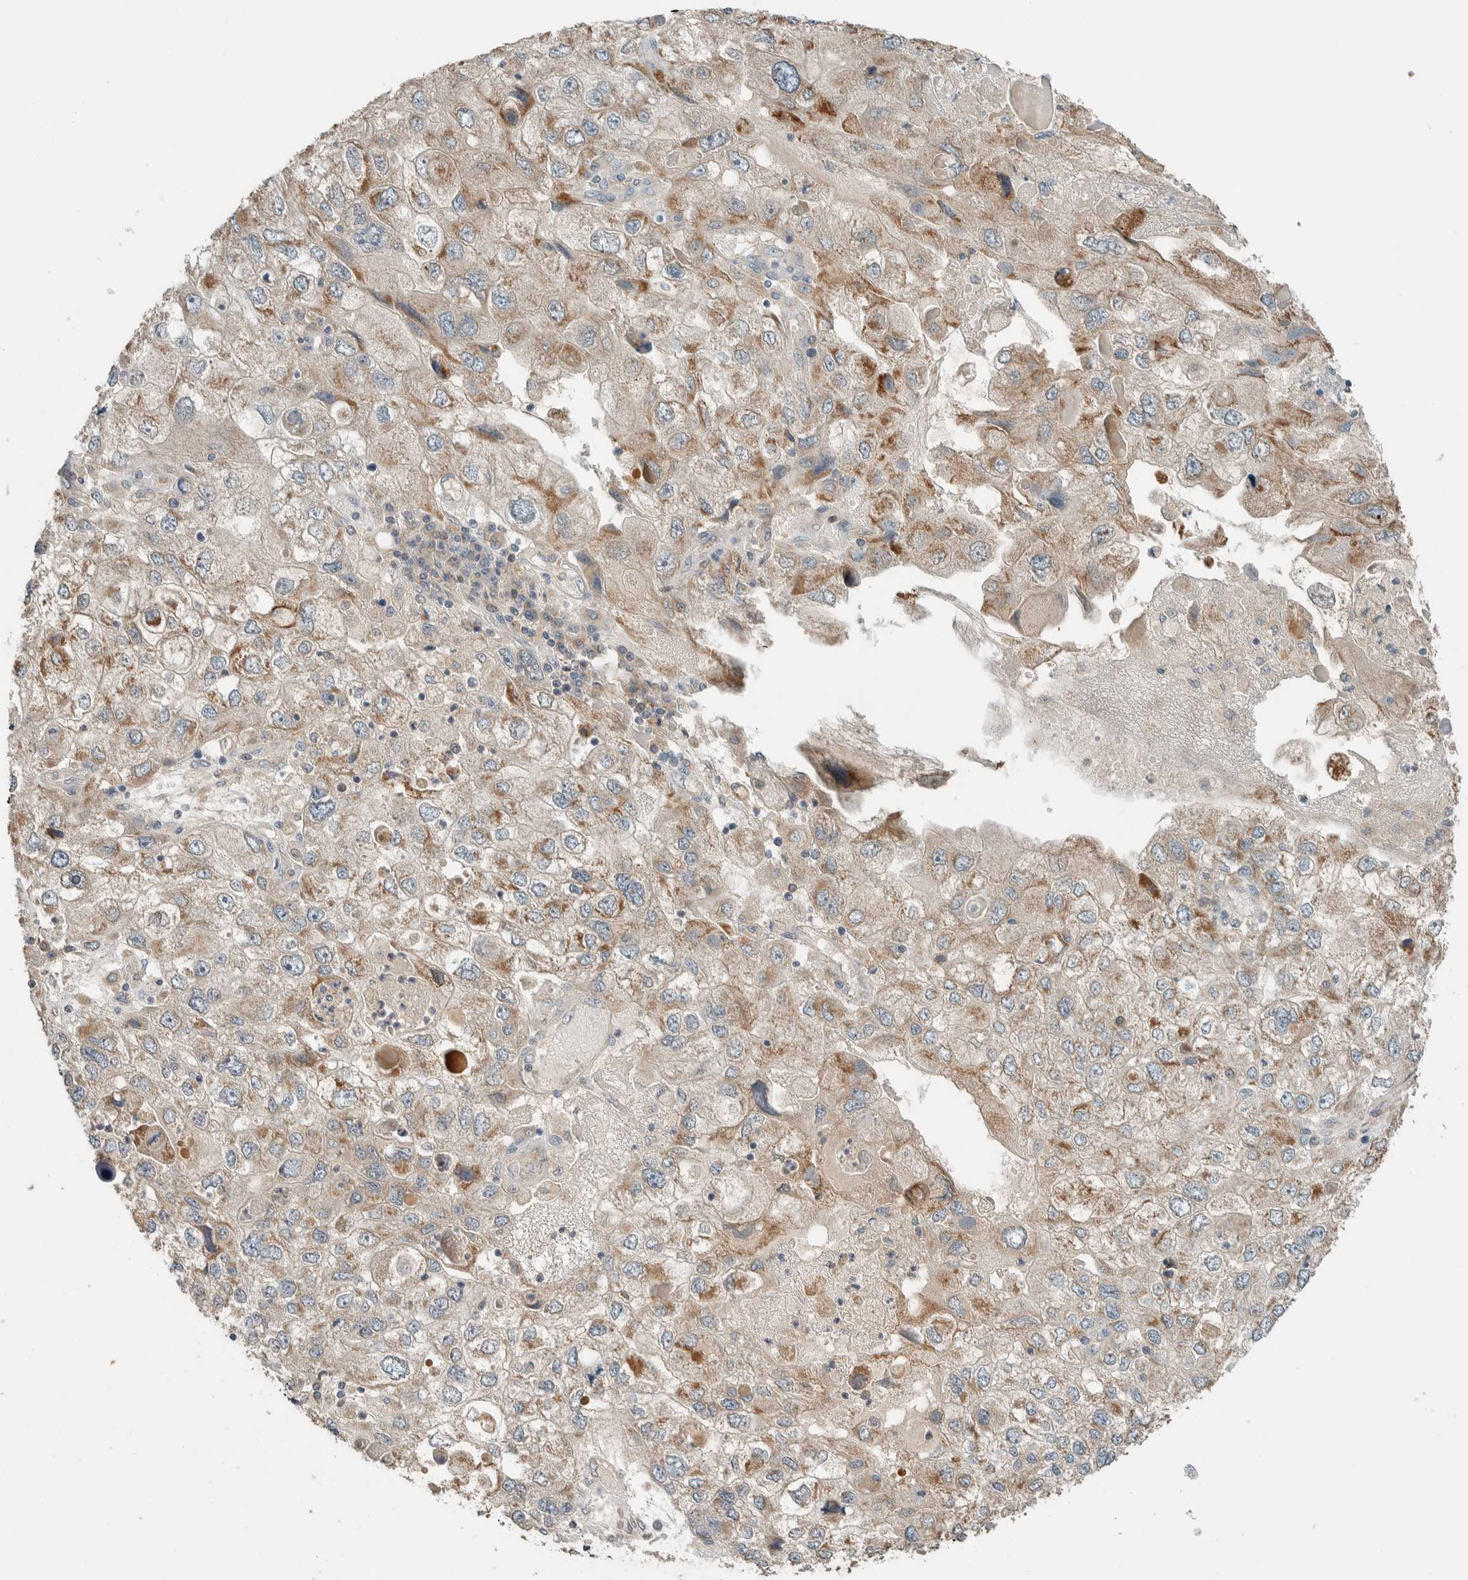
{"staining": {"intensity": "weak", "quantity": ">75%", "location": "cytoplasmic/membranous"}, "tissue": "endometrial cancer", "cell_type": "Tumor cells", "image_type": "cancer", "snomed": [{"axis": "morphology", "description": "Adenocarcinoma, NOS"}, {"axis": "topography", "description": "Endometrium"}], "caption": "Immunohistochemical staining of human endometrial cancer (adenocarcinoma) shows weak cytoplasmic/membranous protein positivity in approximately >75% of tumor cells.", "gene": "NBR1", "patient": {"sex": "female", "age": 49}}